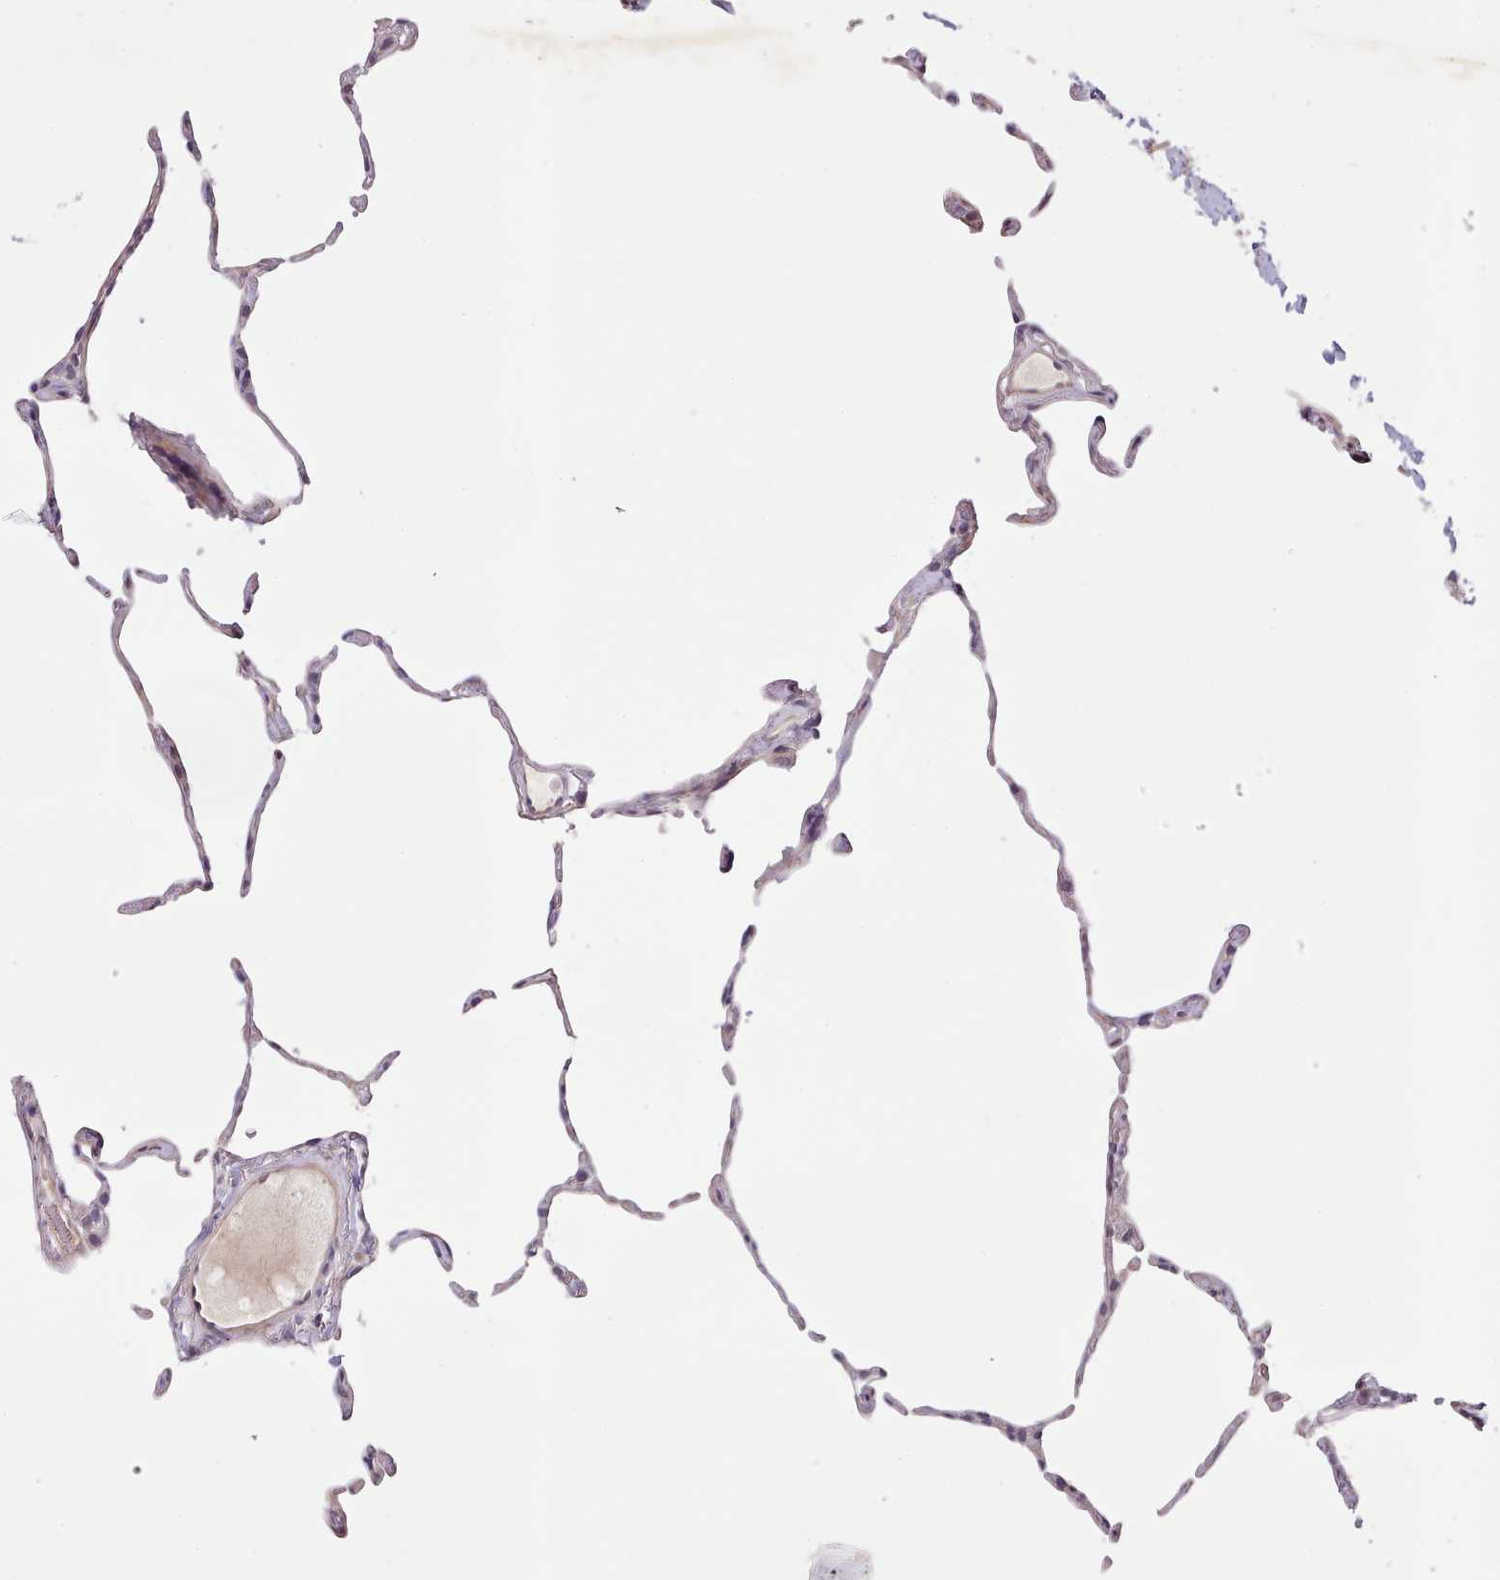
{"staining": {"intensity": "negative", "quantity": "none", "location": "none"}, "tissue": "lung", "cell_type": "Alveolar cells", "image_type": "normal", "snomed": [{"axis": "morphology", "description": "Normal tissue, NOS"}, {"axis": "topography", "description": "Lung"}], "caption": "The photomicrograph exhibits no significant positivity in alveolar cells of lung. (DAB (3,3'-diaminobenzidine) immunohistochemistry (IHC) visualized using brightfield microscopy, high magnification).", "gene": "ZNF658", "patient": {"sex": "female", "age": 57}}